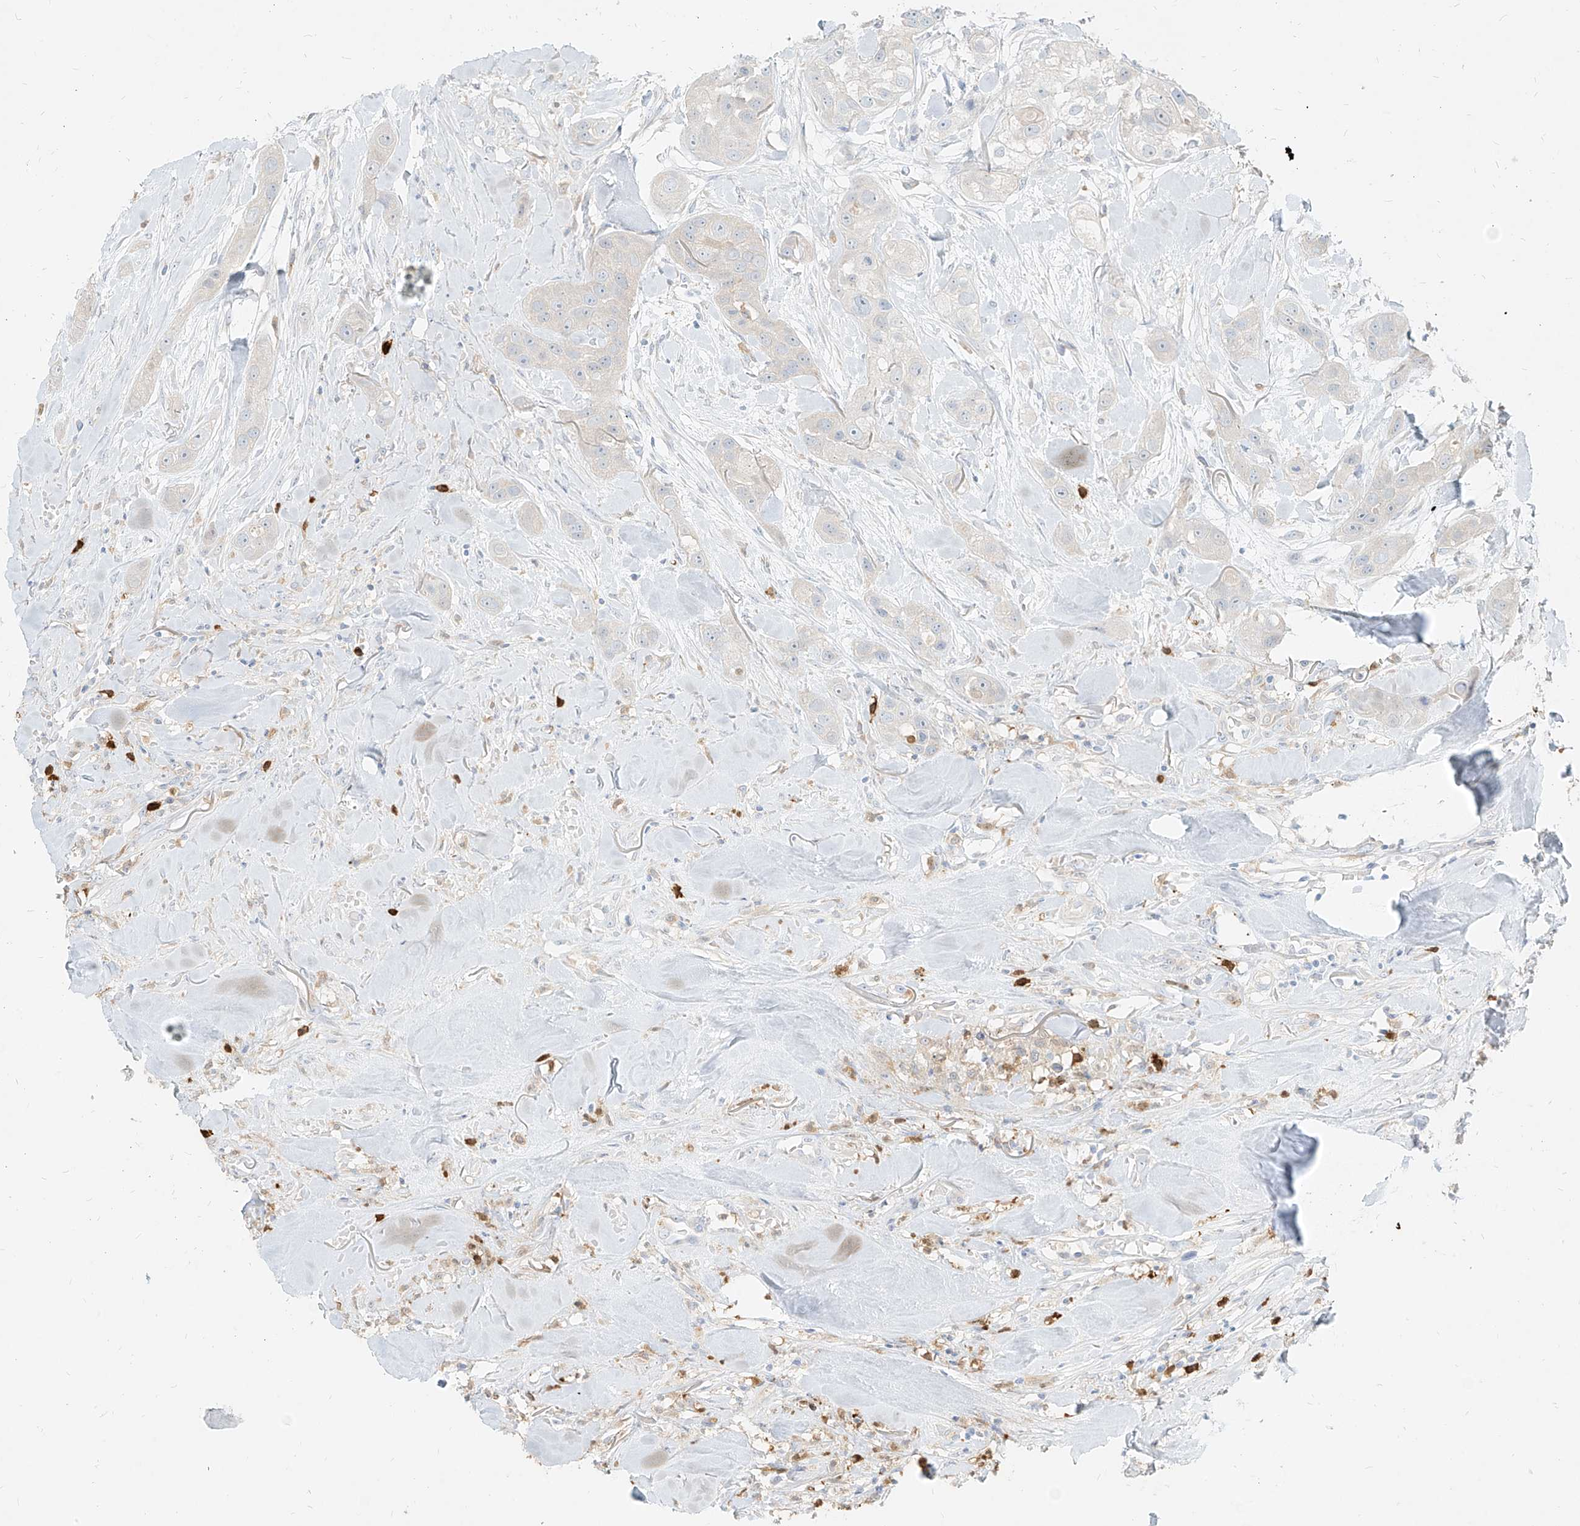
{"staining": {"intensity": "negative", "quantity": "none", "location": "none"}, "tissue": "head and neck cancer", "cell_type": "Tumor cells", "image_type": "cancer", "snomed": [{"axis": "morphology", "description": "Normal tissue, NOS"}, {"axis": "morphology", "description": "Squamous cell carcinoma, NOS"}, {"axis": "topography", "description": "Skeletal muscle"}, {"axis": "topography", "description": "Head-Neck"}], "caption": "A high-resolution histopathology image shows IHC staining of head and neck cancer, which demonstrates no significant expression in tumor cells.", "gene": "PGD", "patient": {"sex": "male", "age": 51}}